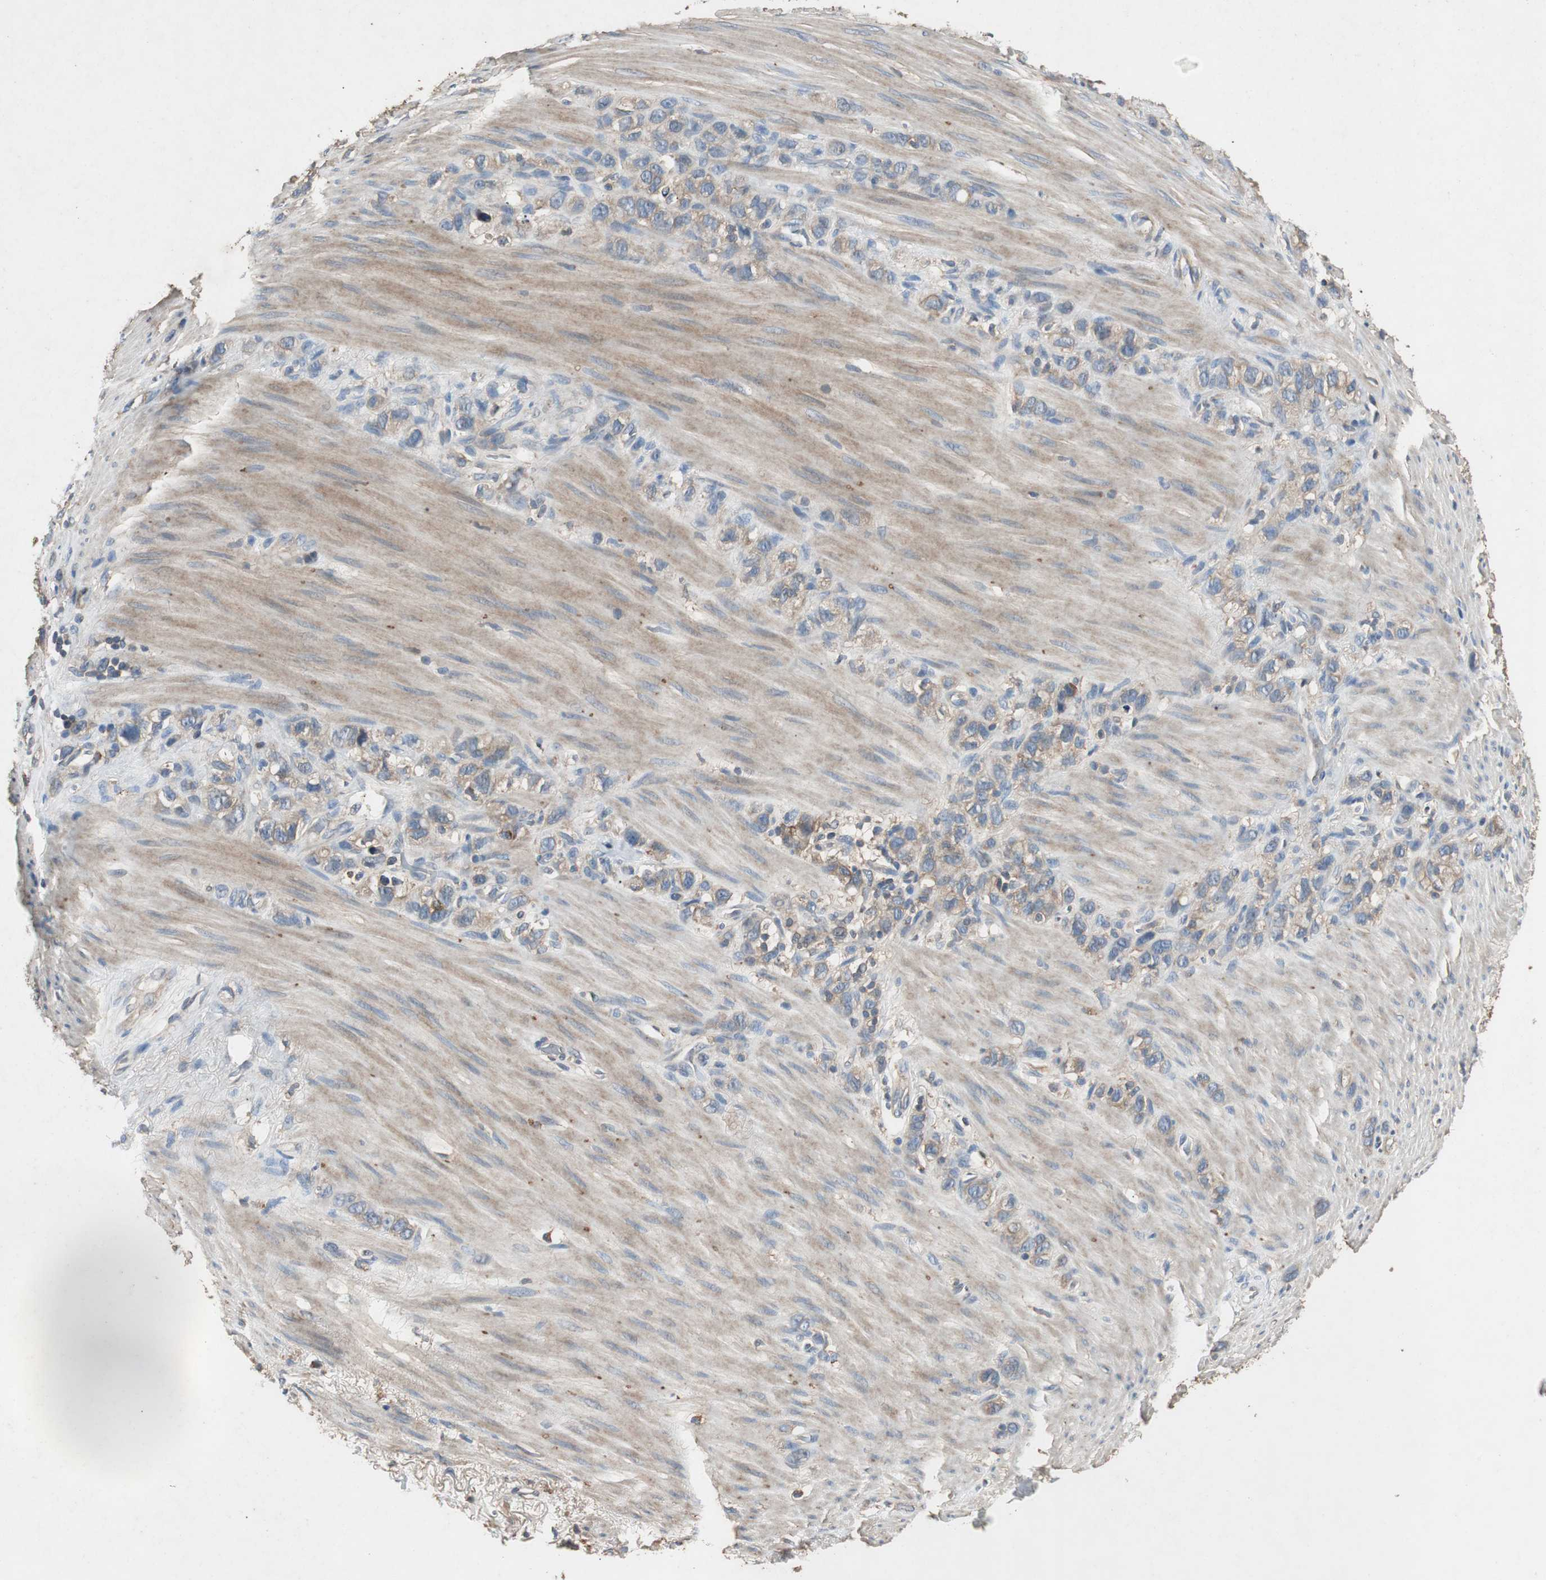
{"staining": {"intensity": "weak", "quantity": "<25%", "location": "cytoplasmic/membranous"}, "tissue": "stomach cancer", "cell_type": "Tumor cells", "image_type": "cancer", "snomed": [{"axis": "morphology", "description": "Normal tissue, NOS"}, {"axis": "morphology", "description": "Adenocarcinoma, NOS"}, {"axis": "morphology", "description": "Adenocarcinoma, High grade"}, {"axis": "topography", "description": "Stomach, upper"}, {"axis": "topography", "description": "Stomach"}], "caption": "IHC image of neoplastic tissue: human adenocarcinoma (high-grade) (stomach) stained with DAB (3,3'-diaminobenzidine) exhibits no significant protein positivity in tumor cells.", "gene": "TNFRSF14", "patient": {"sex": "female", "age": 65}}